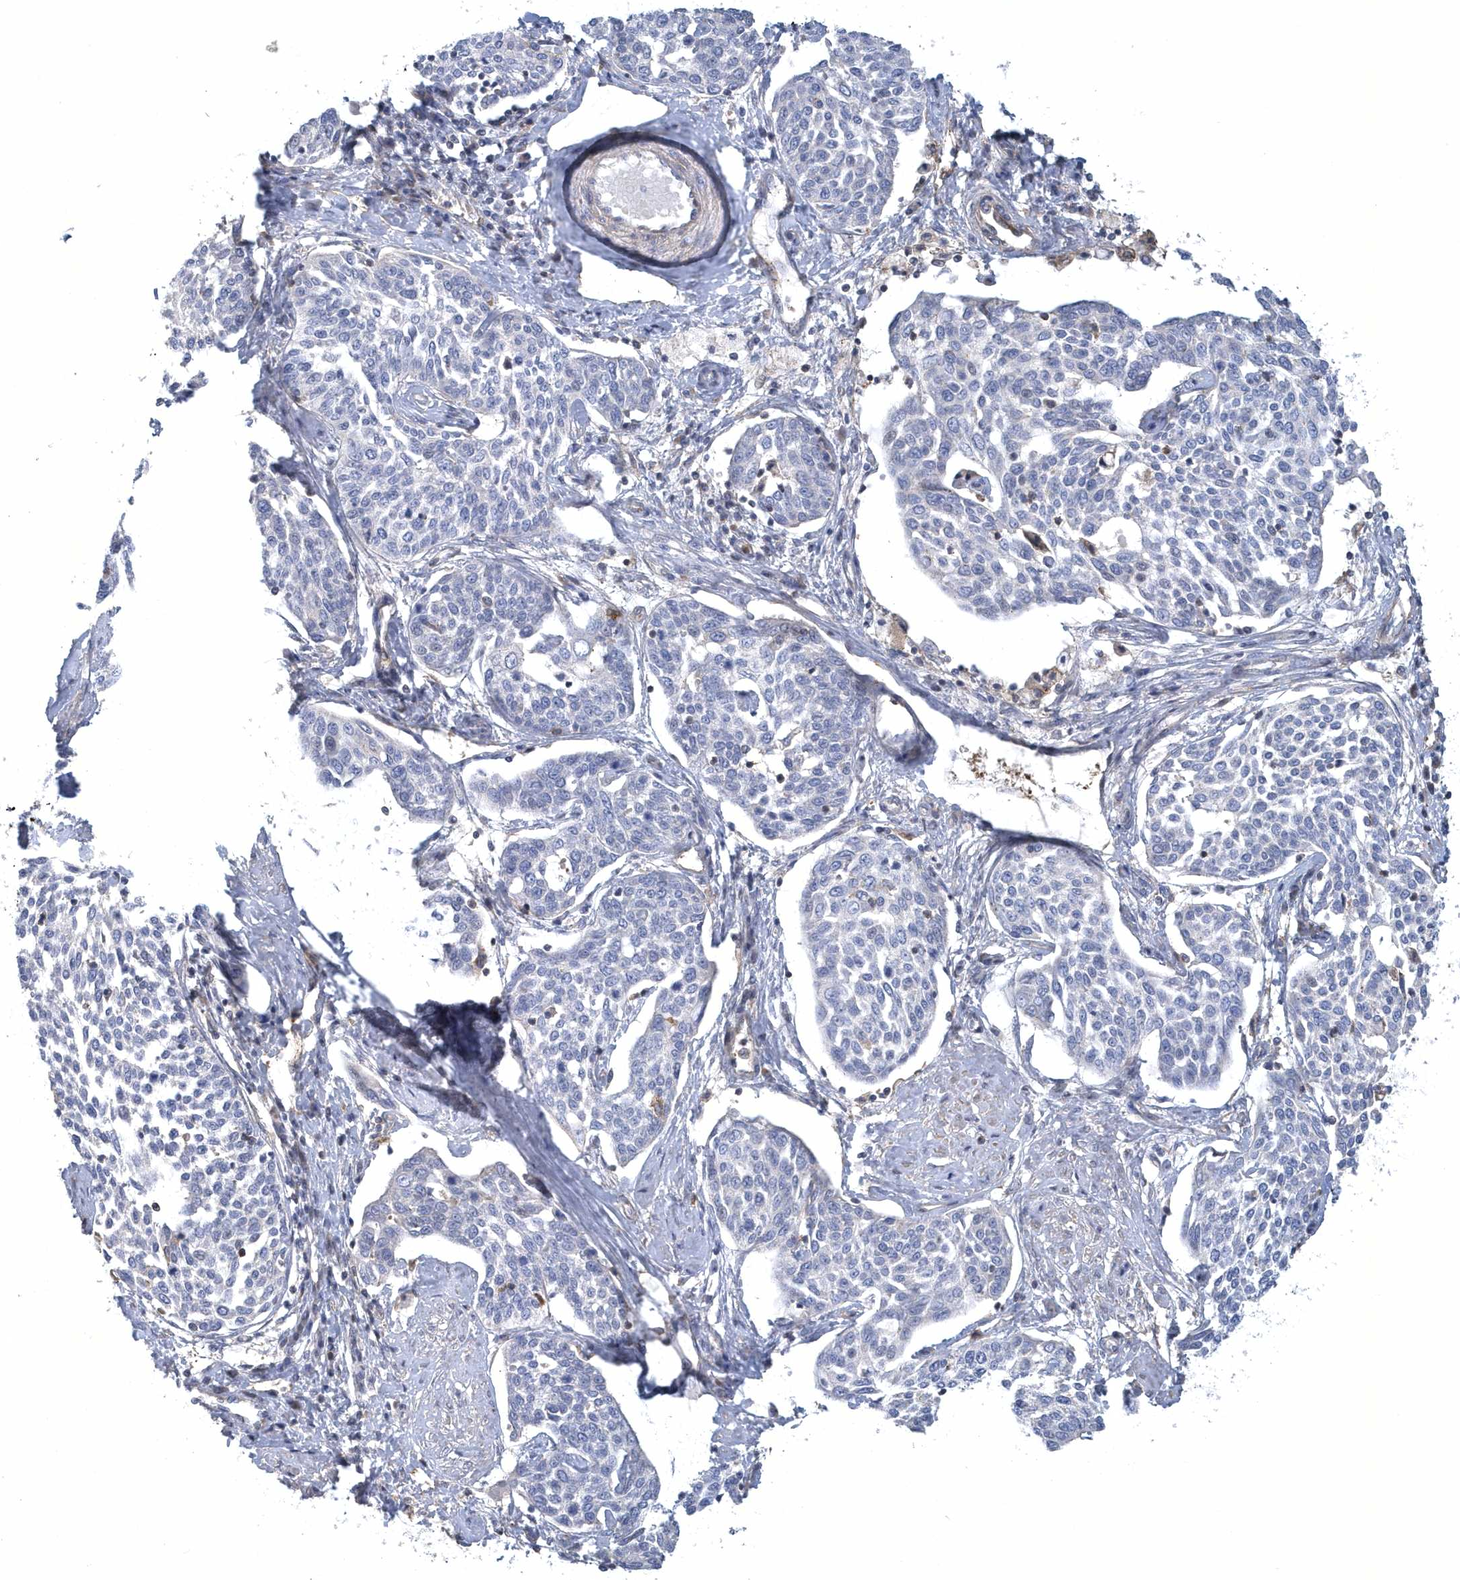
{"staining": {"intensity": "negative", "quantity": "none", "location": "none"}, "tissue": "cervical cancer", "cell_type": "Tumor cells", "image_type": "cancer", "snomed": [{"axis": "morphology", "description": "Squamous cell carcinoma, NOS"}, {"axis": "topography", "description": "Cervix"}], "caption": "A histopathology image of cervical cancer (squamous cell carcinoma) stained for a protein exhibits no brown staining in tumor cells.", "gene": "ARAP2", "patient": {"sex": "female", "age": 34}}